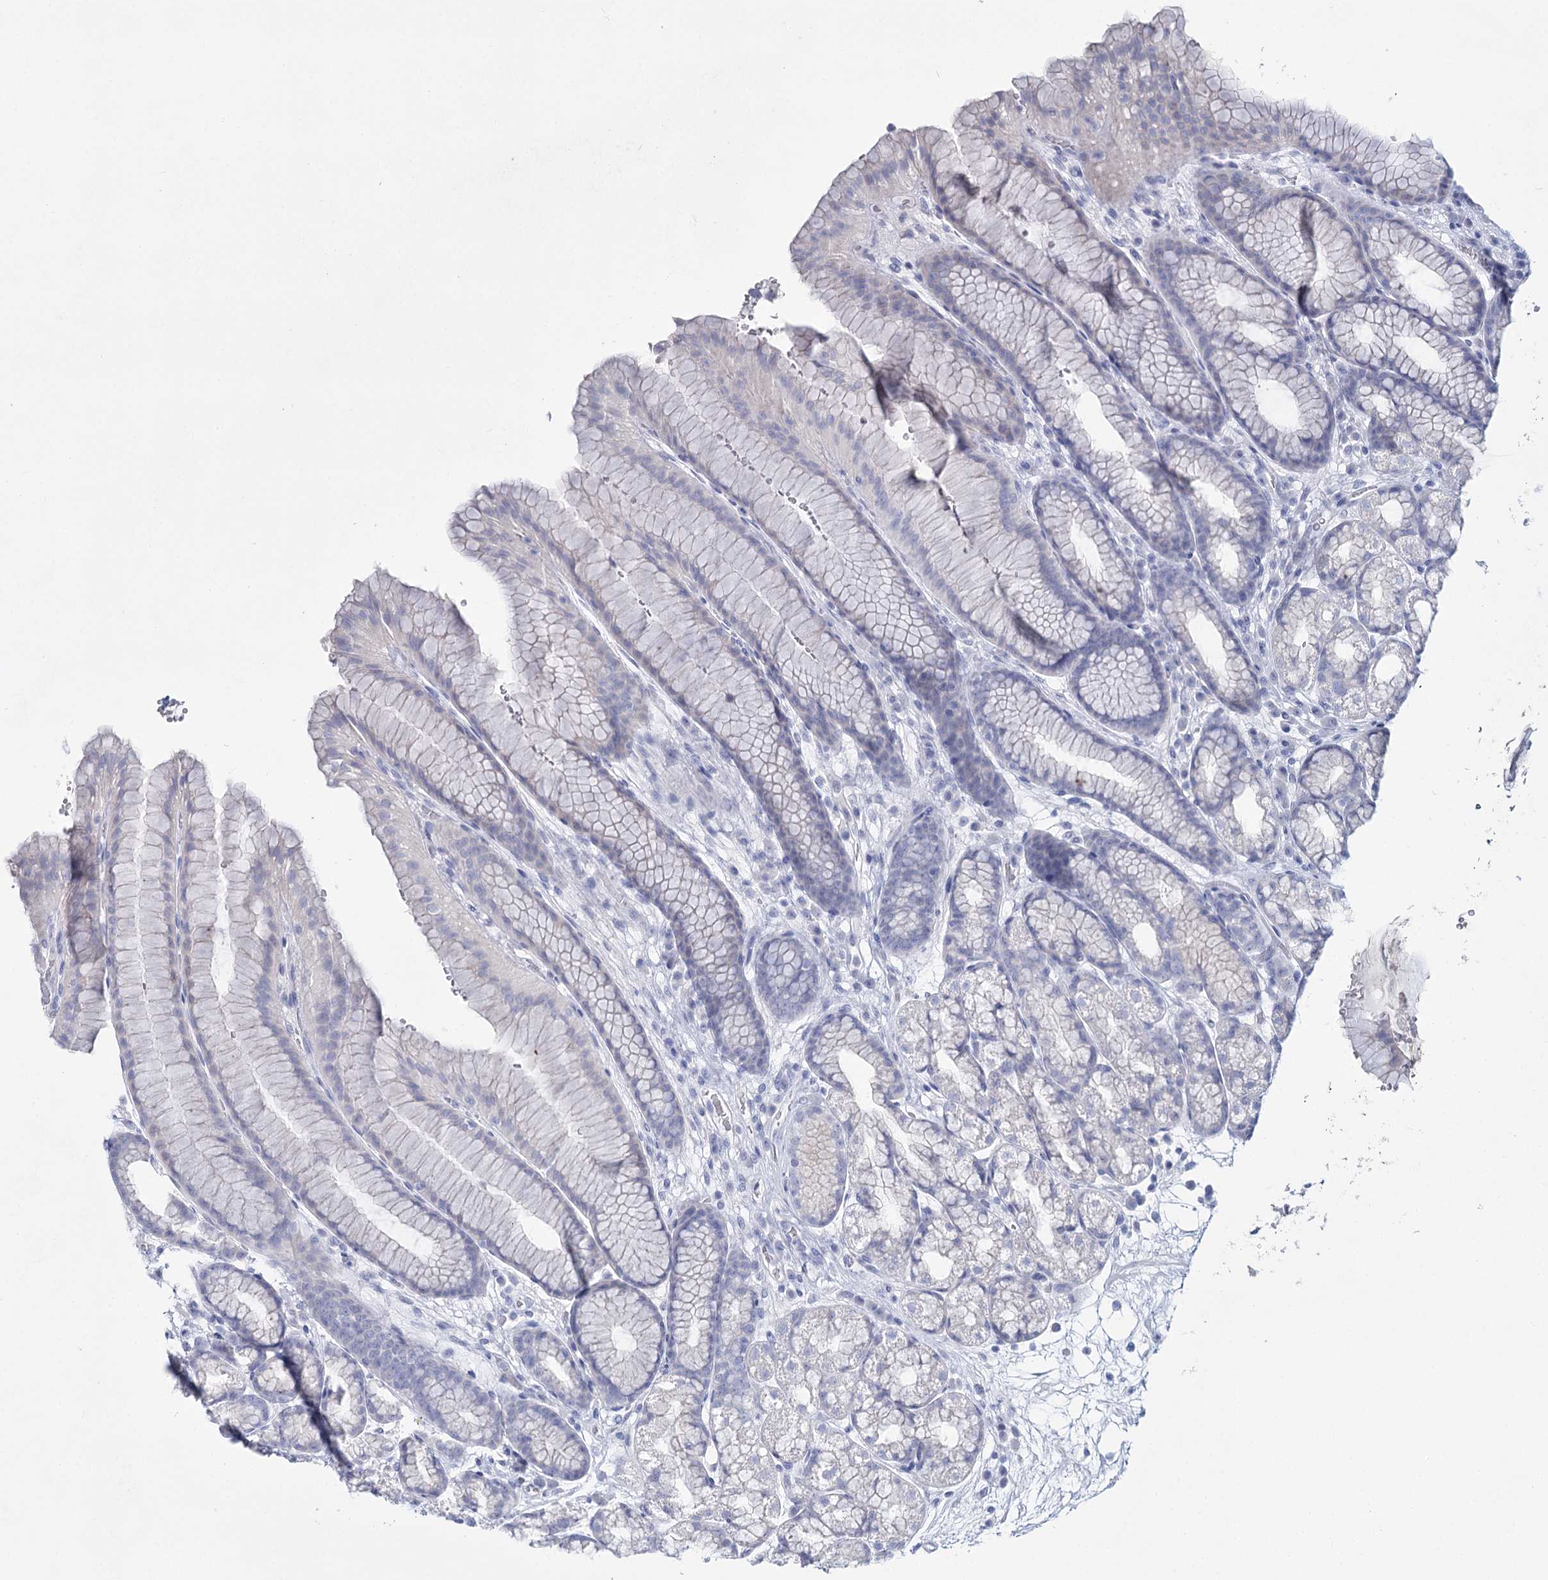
{"staining": {"intensity": "negative", "quantity": "none", "location": "none"}, "tissue": "stomach", "cell_type": "Glandular cells", "image_type": "normal", "snomed": [{"axis": "morphology", "description": "Normal tissue, NOS"}, {"axis": "morphology", "description": "Adenocarcinoma, NOS"}, {"axis": "topography", "description": "Stomach"}], "caption": "Micrograph shows no significant protein expression in glandular cells of benign stomach.", "gene": "SLC17A2", "patient": {"sex": "male", "age": 57}}